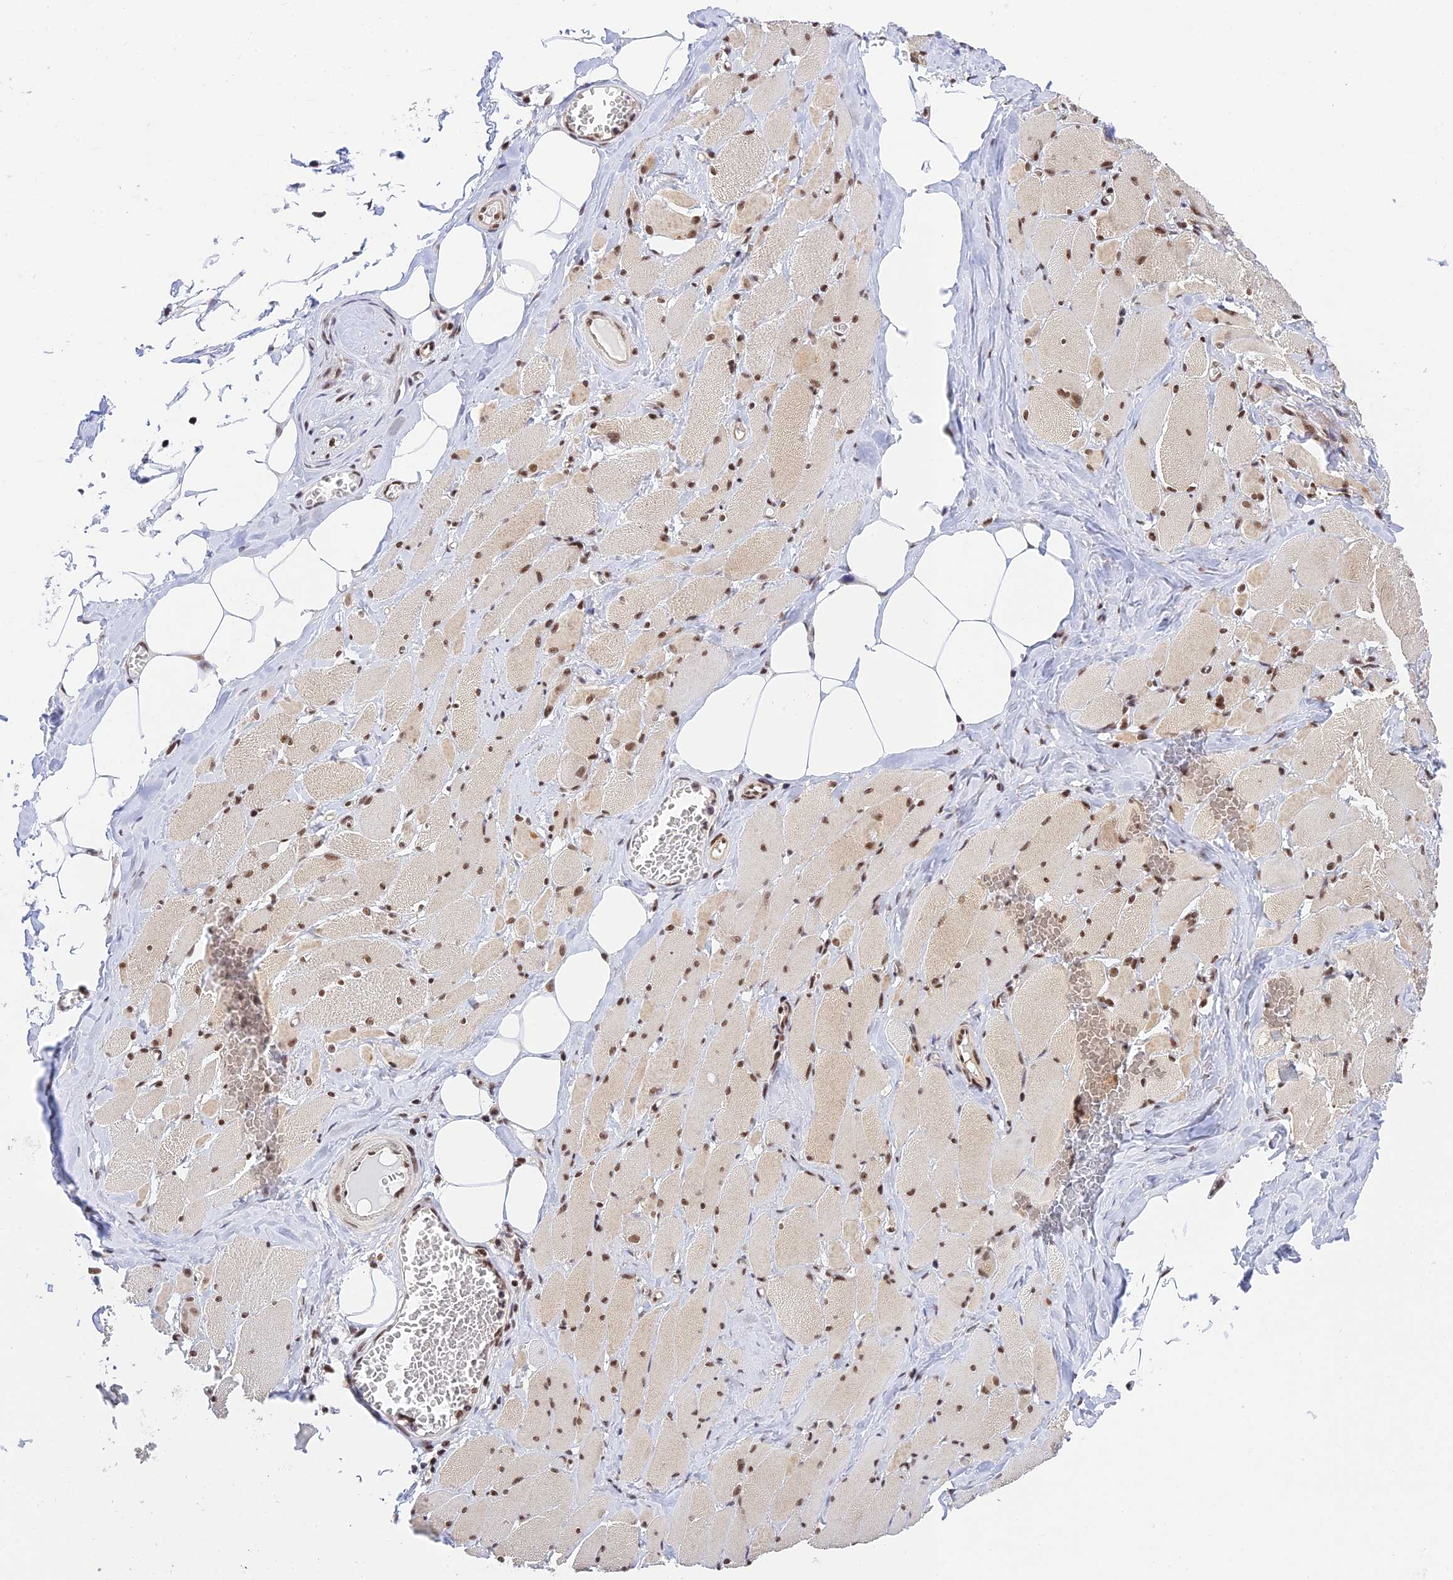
{"staining": {"intensity": "moderate", "quantity": ">75%", "location": "cytoplasmic/membranous,nuclear"}, "tissue": "skeletal muscle", "cell_type": "Myocytes", "image_type": "normal", "snomed": [{"axis": "morphology", "description": "Normal tissue, NOS"}, {"axis": "morphology", "description": "Basal cell carcinoma"}, {"axis": "topography", "description": "Skeletal muscle"}], "caption": "IHC (DAB (3,3'-diaminobenzidine)) staining of benign human skeletal muscle displays moderate cytoplasmic/membranous,nuclear protein expression in about >75% of myocytes.", "gene": "THAP11", "patient": {"sex": "female", "age": 64}}